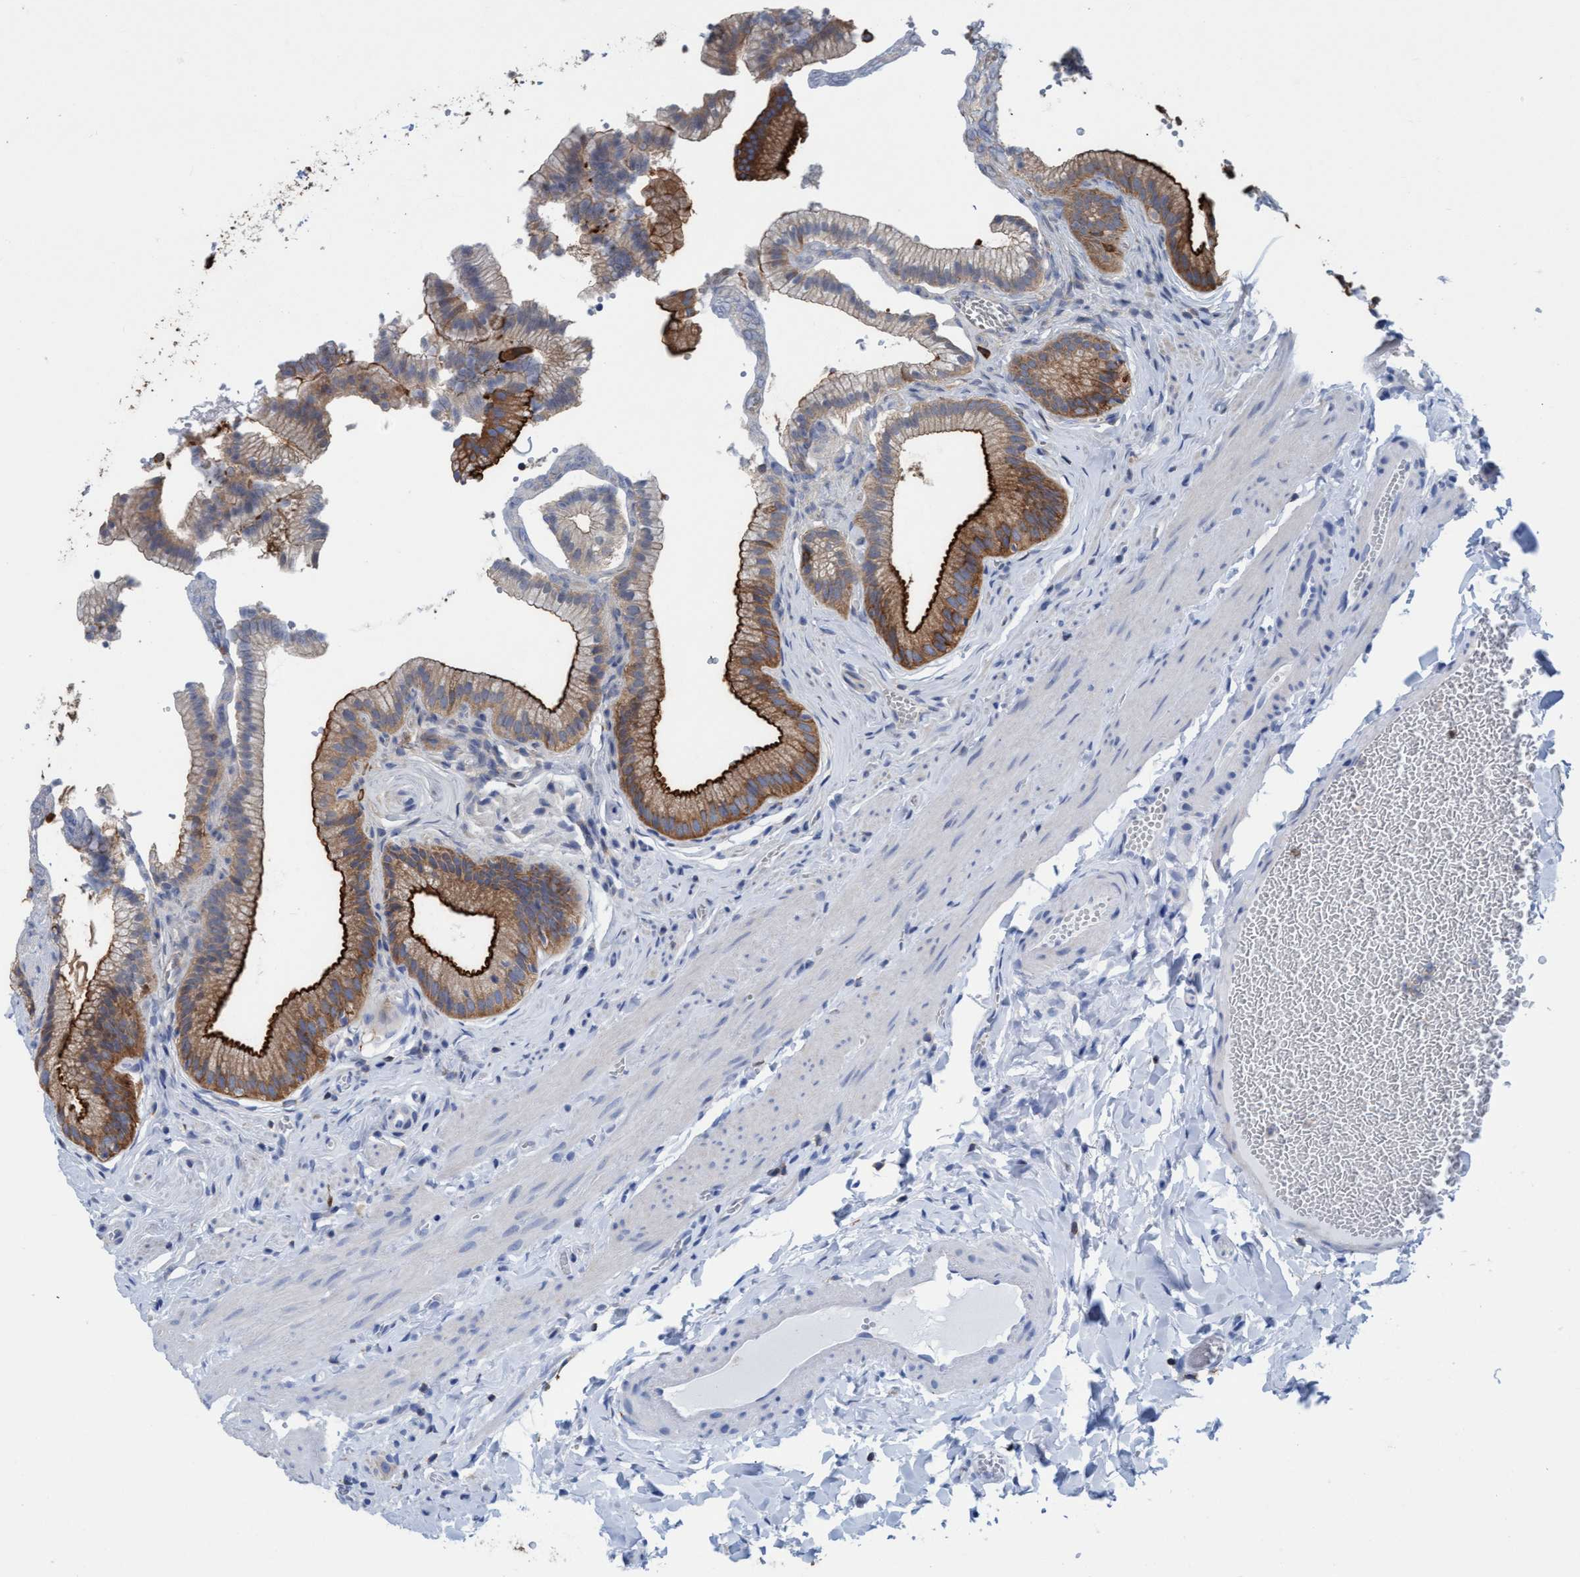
{"staining": {"intensity": "strong", "quantity": "25%-75%", "location": "cytoplasmic/membranous"}, "tissue": "gallbladder", "cell_type": "Glandular cells", "image_type": "normal", "snomed": [{"axis": "morphology", "description": "Normal tissue, NOS"}, {"axis": "topography", "description": "Gallbladder"}], "caption": "About 25%-75% of glandular cells in unremarkable gallbladder show strong cytoplasmic/membranous protein positivity as visualized by brown immunohistochemical staining.", "gene": "EZR", "patient": {"sex": "male", "age": 38}}